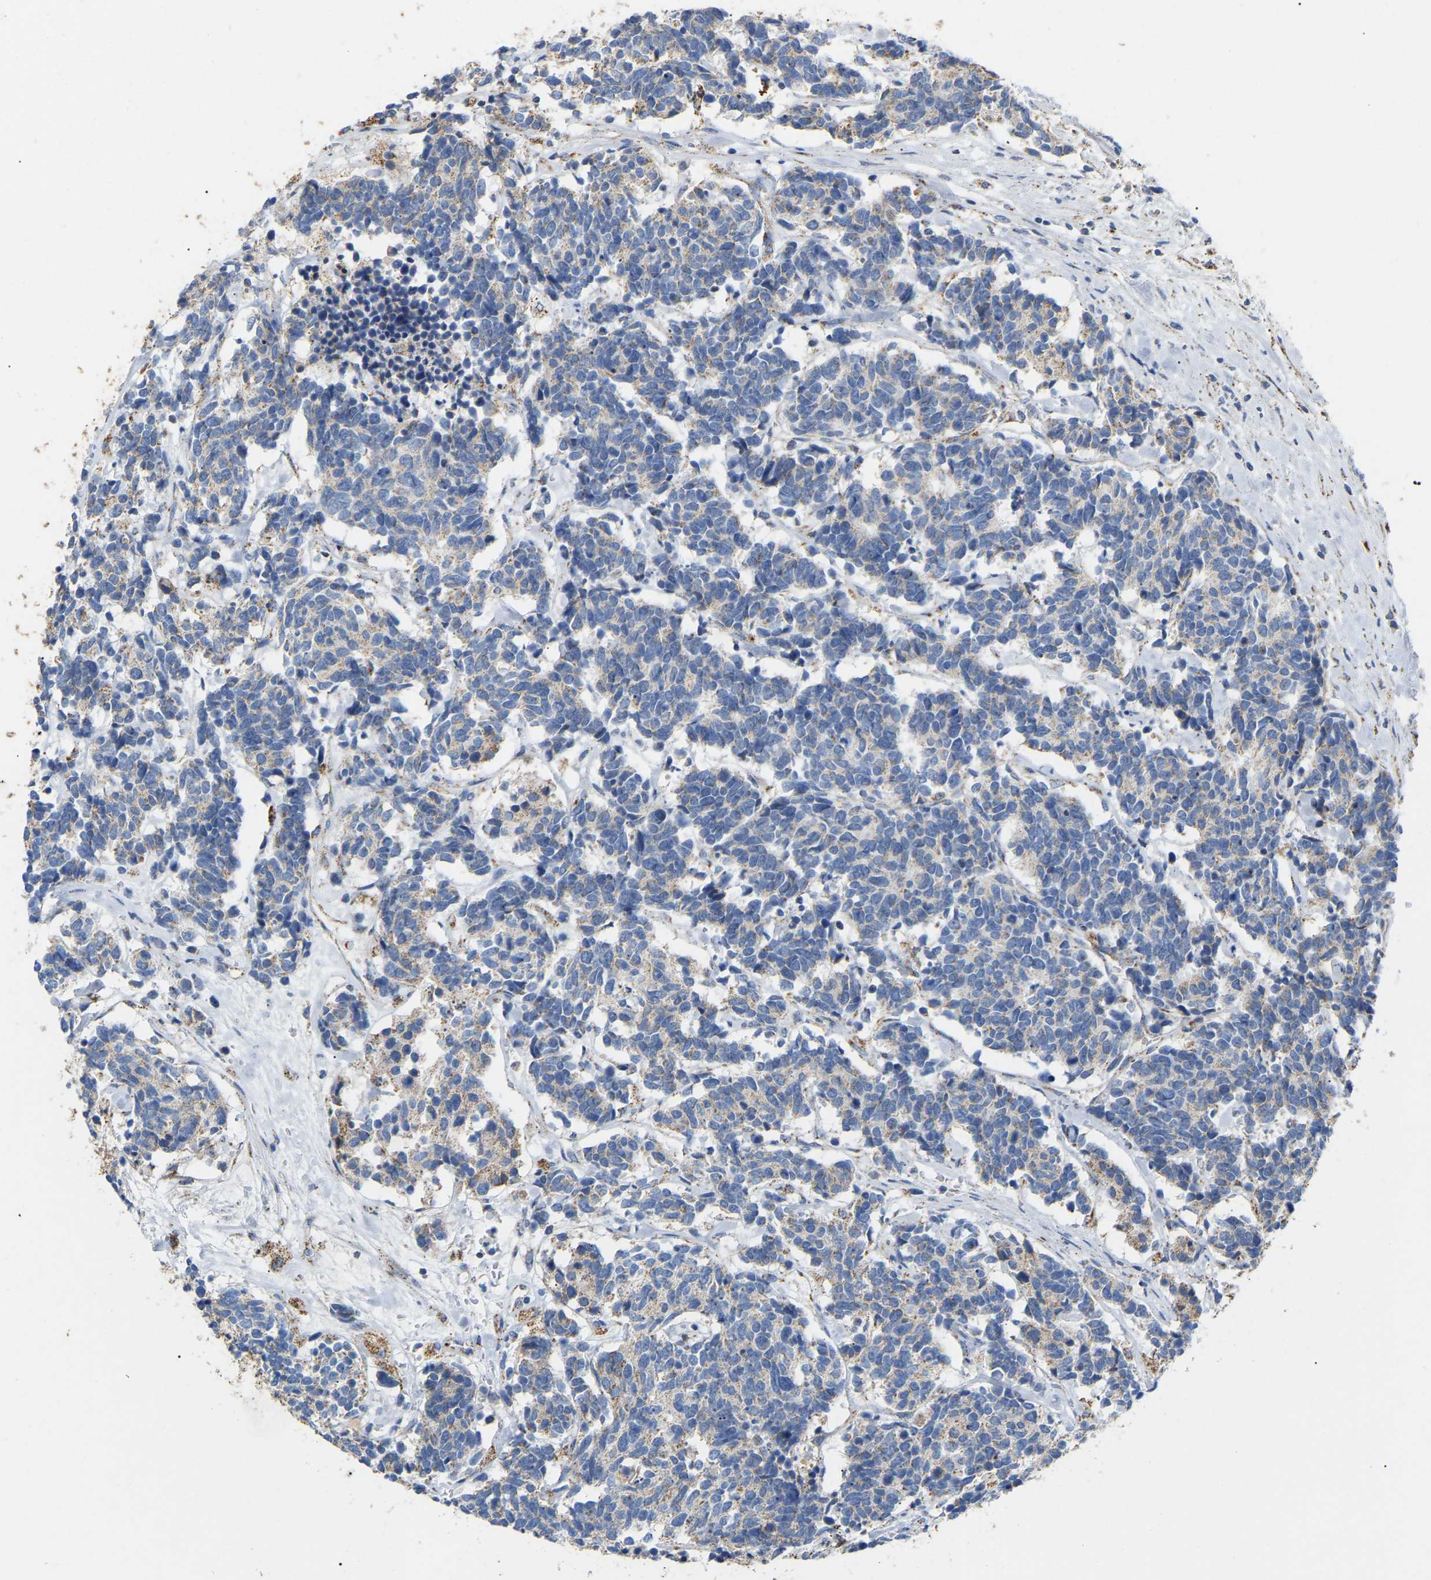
{"staining": {"intensity": "negative", "quantity": "none", "location": "none"}, "tissue": "carcinoid", "cell_type": "Tumor cells", "image_type": "cancer", "snomed": [{"axis": "morphology", "description": "Carcinoma, NOS"}, {"axis": "morphology", "description": "Carcinoid, malignant, NOS"}, {"axis": "topography", "description": "Urinary bladder"}], "caption": "IHC of human carcinoma reveals no staining in tumor cells. The staining was performed using DAB (3,3'-diaminobenzidine) to visualize the protein expression in brown, while the nuclei were stained in blue with hematoxylin (Magnification: 20x).", "gene": "HIBADH", "patient": {"sex": "male", "age": 57}}